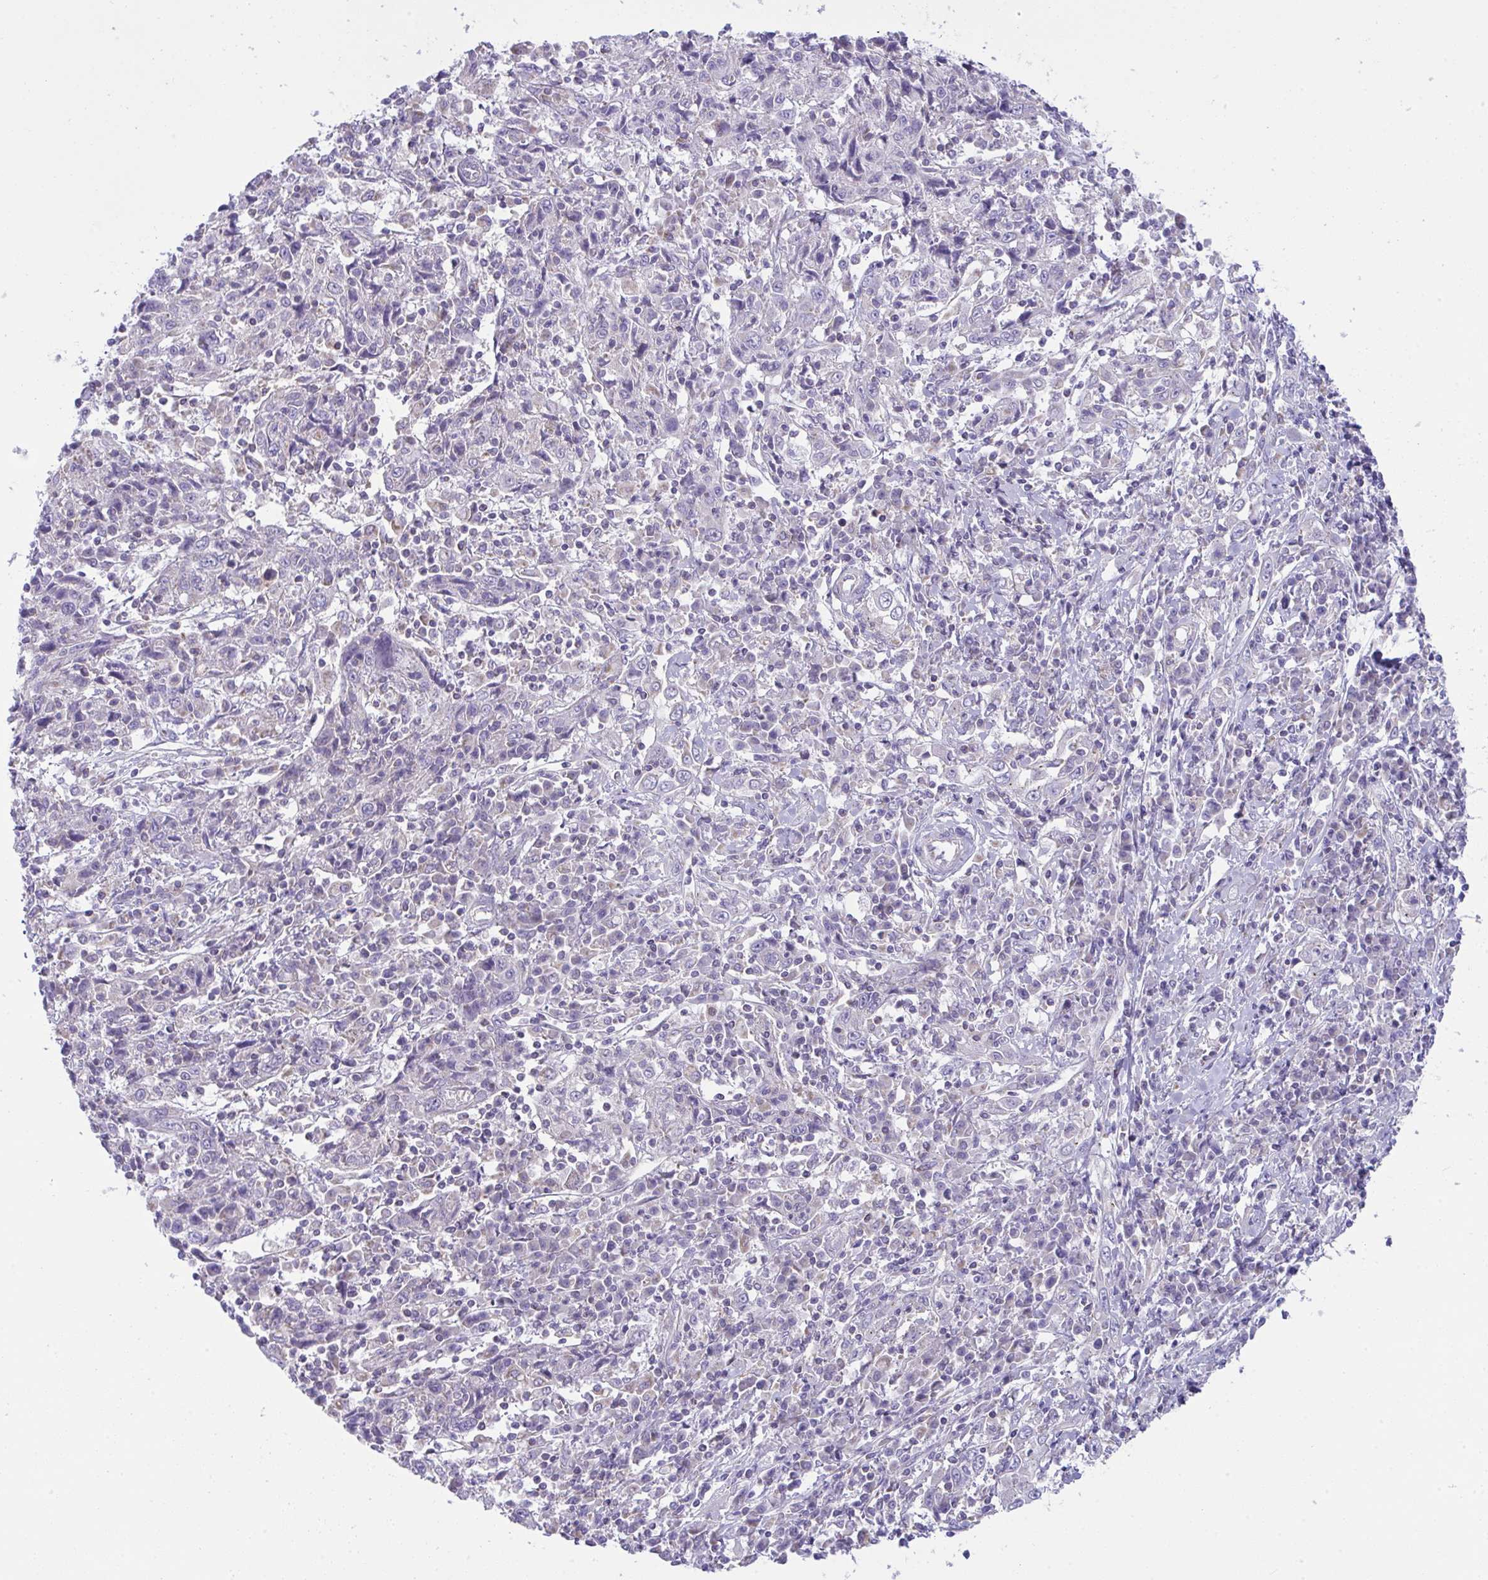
{"staining": {"intensity": "negative", "quantity": "none", "location": "none"}, "tissue": "cervical cancer", "cell_type": "Tumor cells", "image_type": "cancer", "snomed": [{"axis": "morphology", "description": "Squamous cell carcinoma, NOS"}, {"axis": "topography", "description": "Cervix"}], "caption": "Immunohistochemical staining of human cervical cancer exhibits no significant positivity in tumor cells.", "gene": "PLA2G12B", "patient": {"sex": "female", "age": 46}}